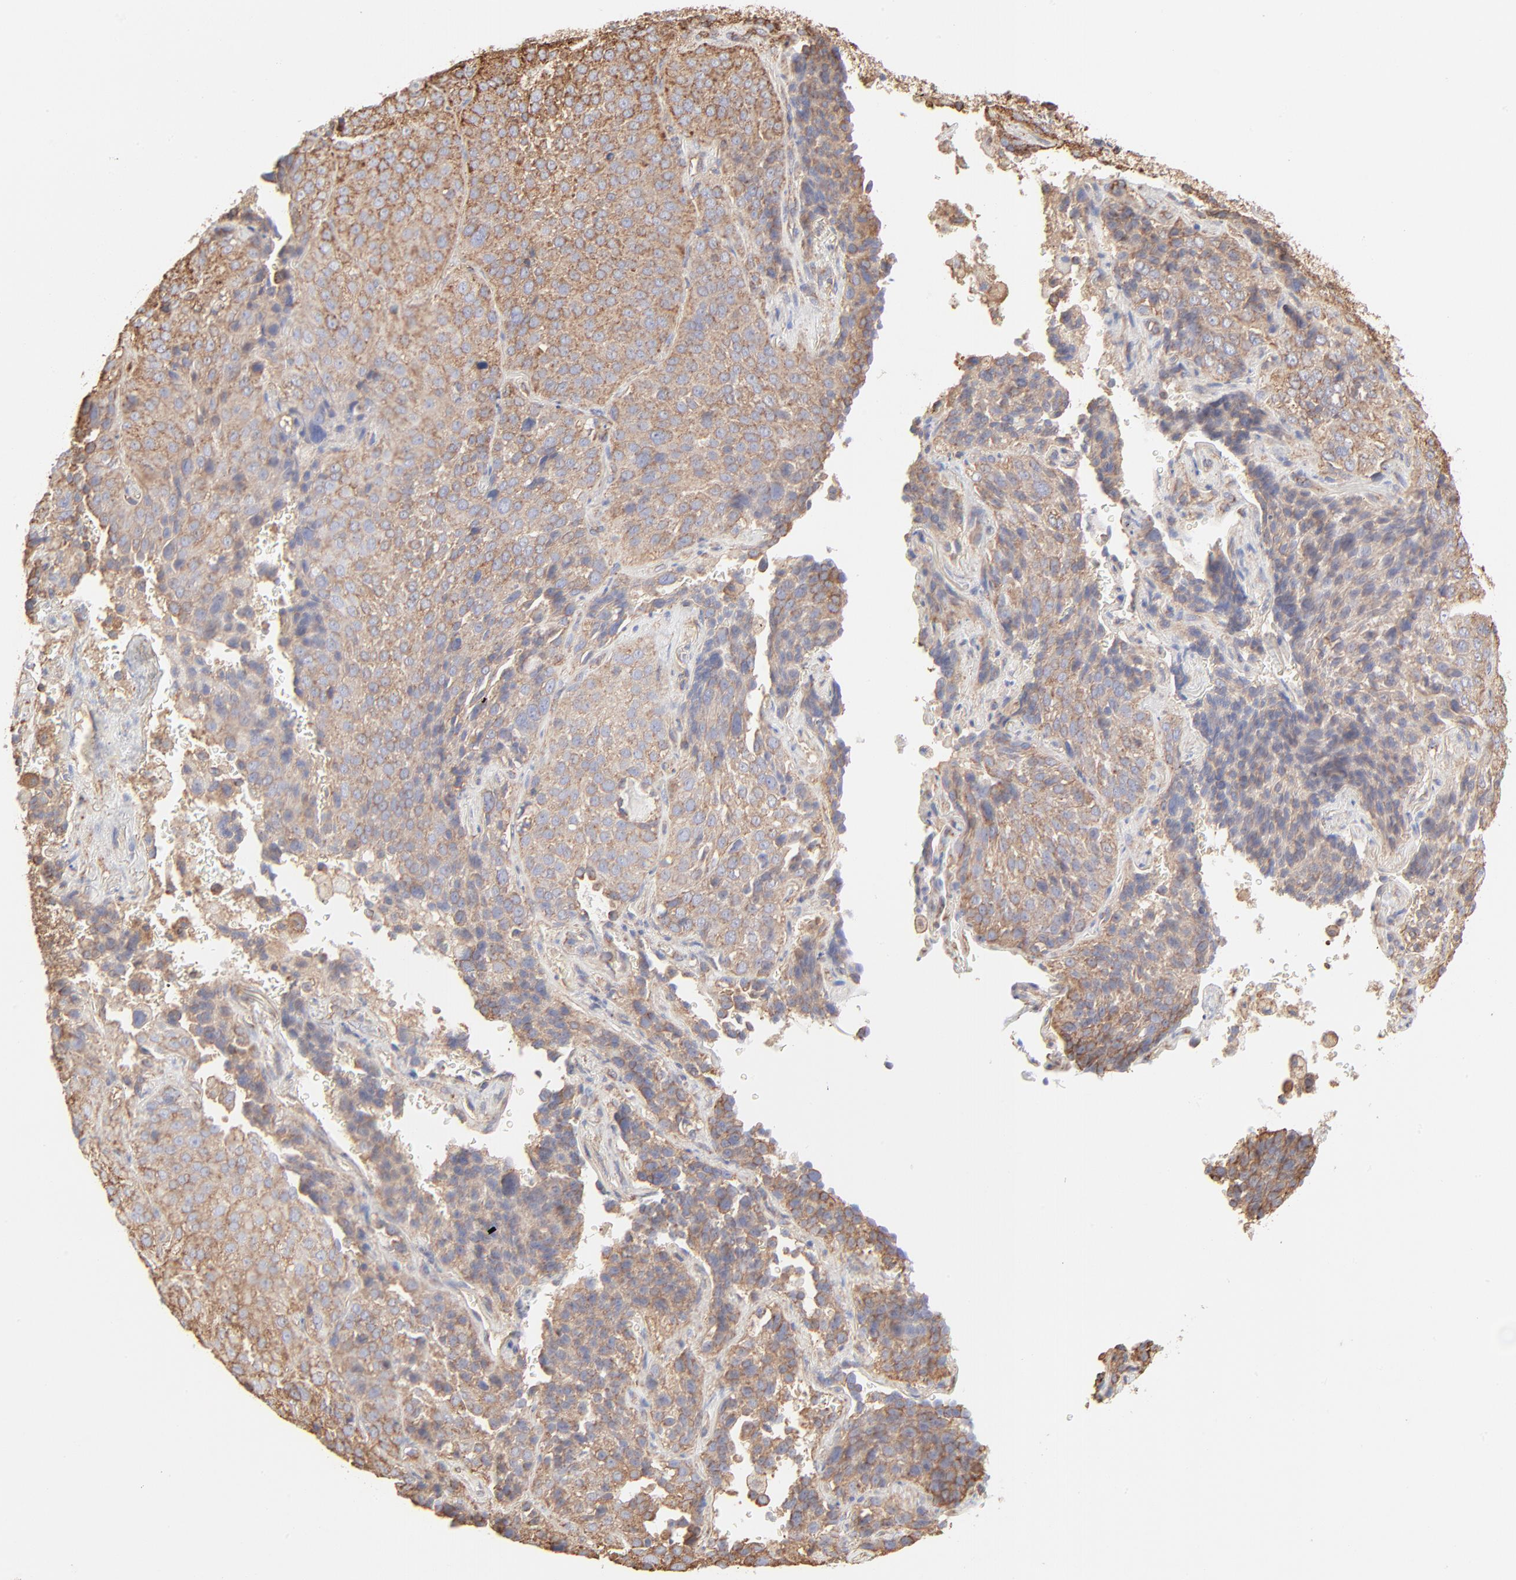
{"staining": {"intensity": "moderate", "quantity": ">75%", "location": "cytoplasmic/membranous"}, "tissue": "lung cancer", "cell_type": "Tumor cells", "image_type": "cancer", "snomed": [{"axis": "morphology", "description": "Squamous cell carcinoma, NOS"}, {"axis": "topography", "description": "Lung"}], "caption": "A brown stain highlights moderate cytoplasmic/membranous expression of a protein in lung cancer (squamous cell carcinoma) tumor cells.", "gene": "CLTB", "patient": {"sex": "male", "age": 54}}